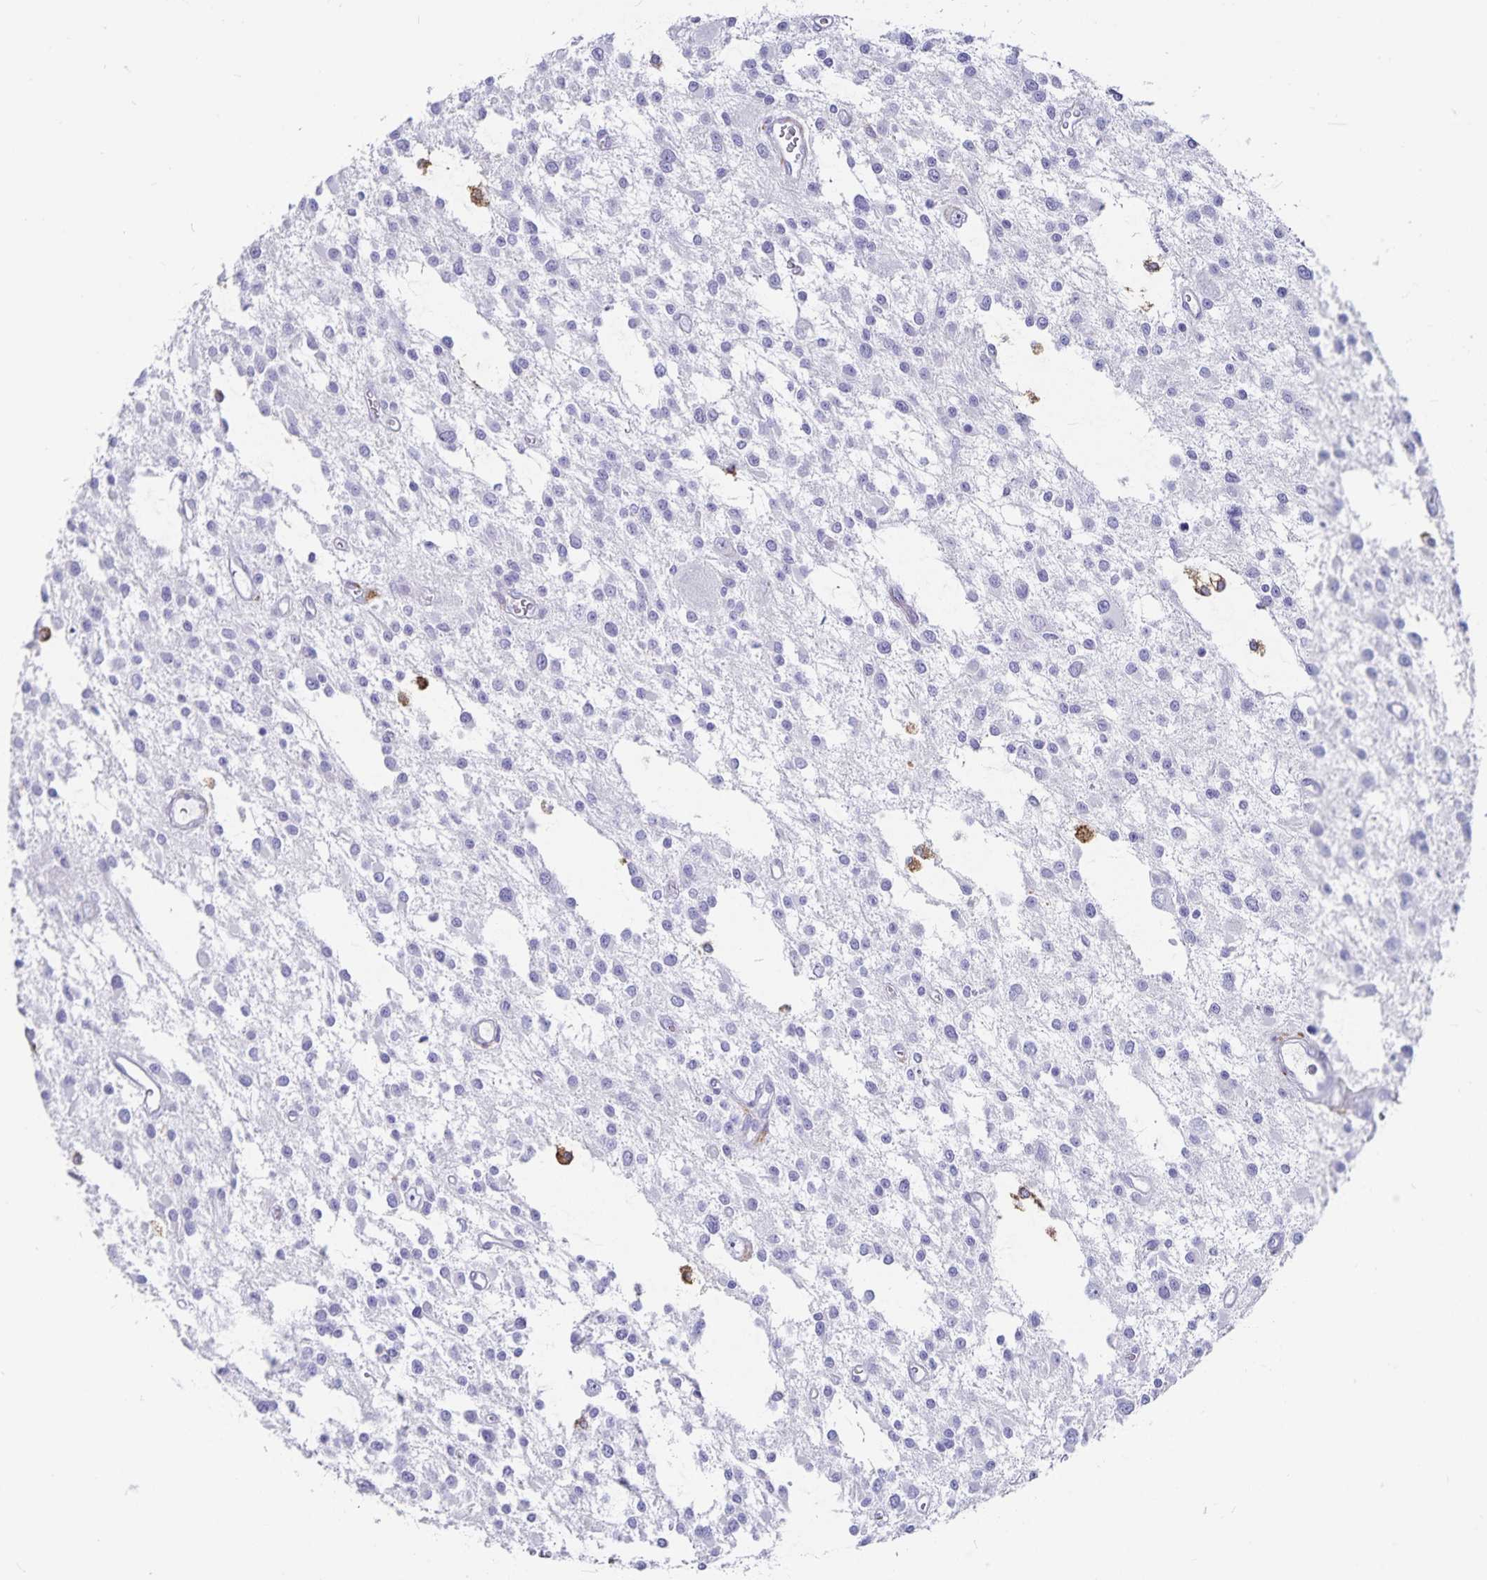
{"staining": {"intensity": "negative", "quantity": "none", "location": "none"}, "tissue": "glioma", "cell_type": "Tumor cells", "image_type": "cancer", "snomed": [{"axis": "morphology", "description": "Glioma, malignant, Low grade"}, {"axis": "topography", "description": "Brain"}], "caption": "Human glioma stained for a protein using immunohistochemistry shows no expression in tumor cells.", "gene": "PLAC1", "patient": {"sex": "male", "age": 43}}